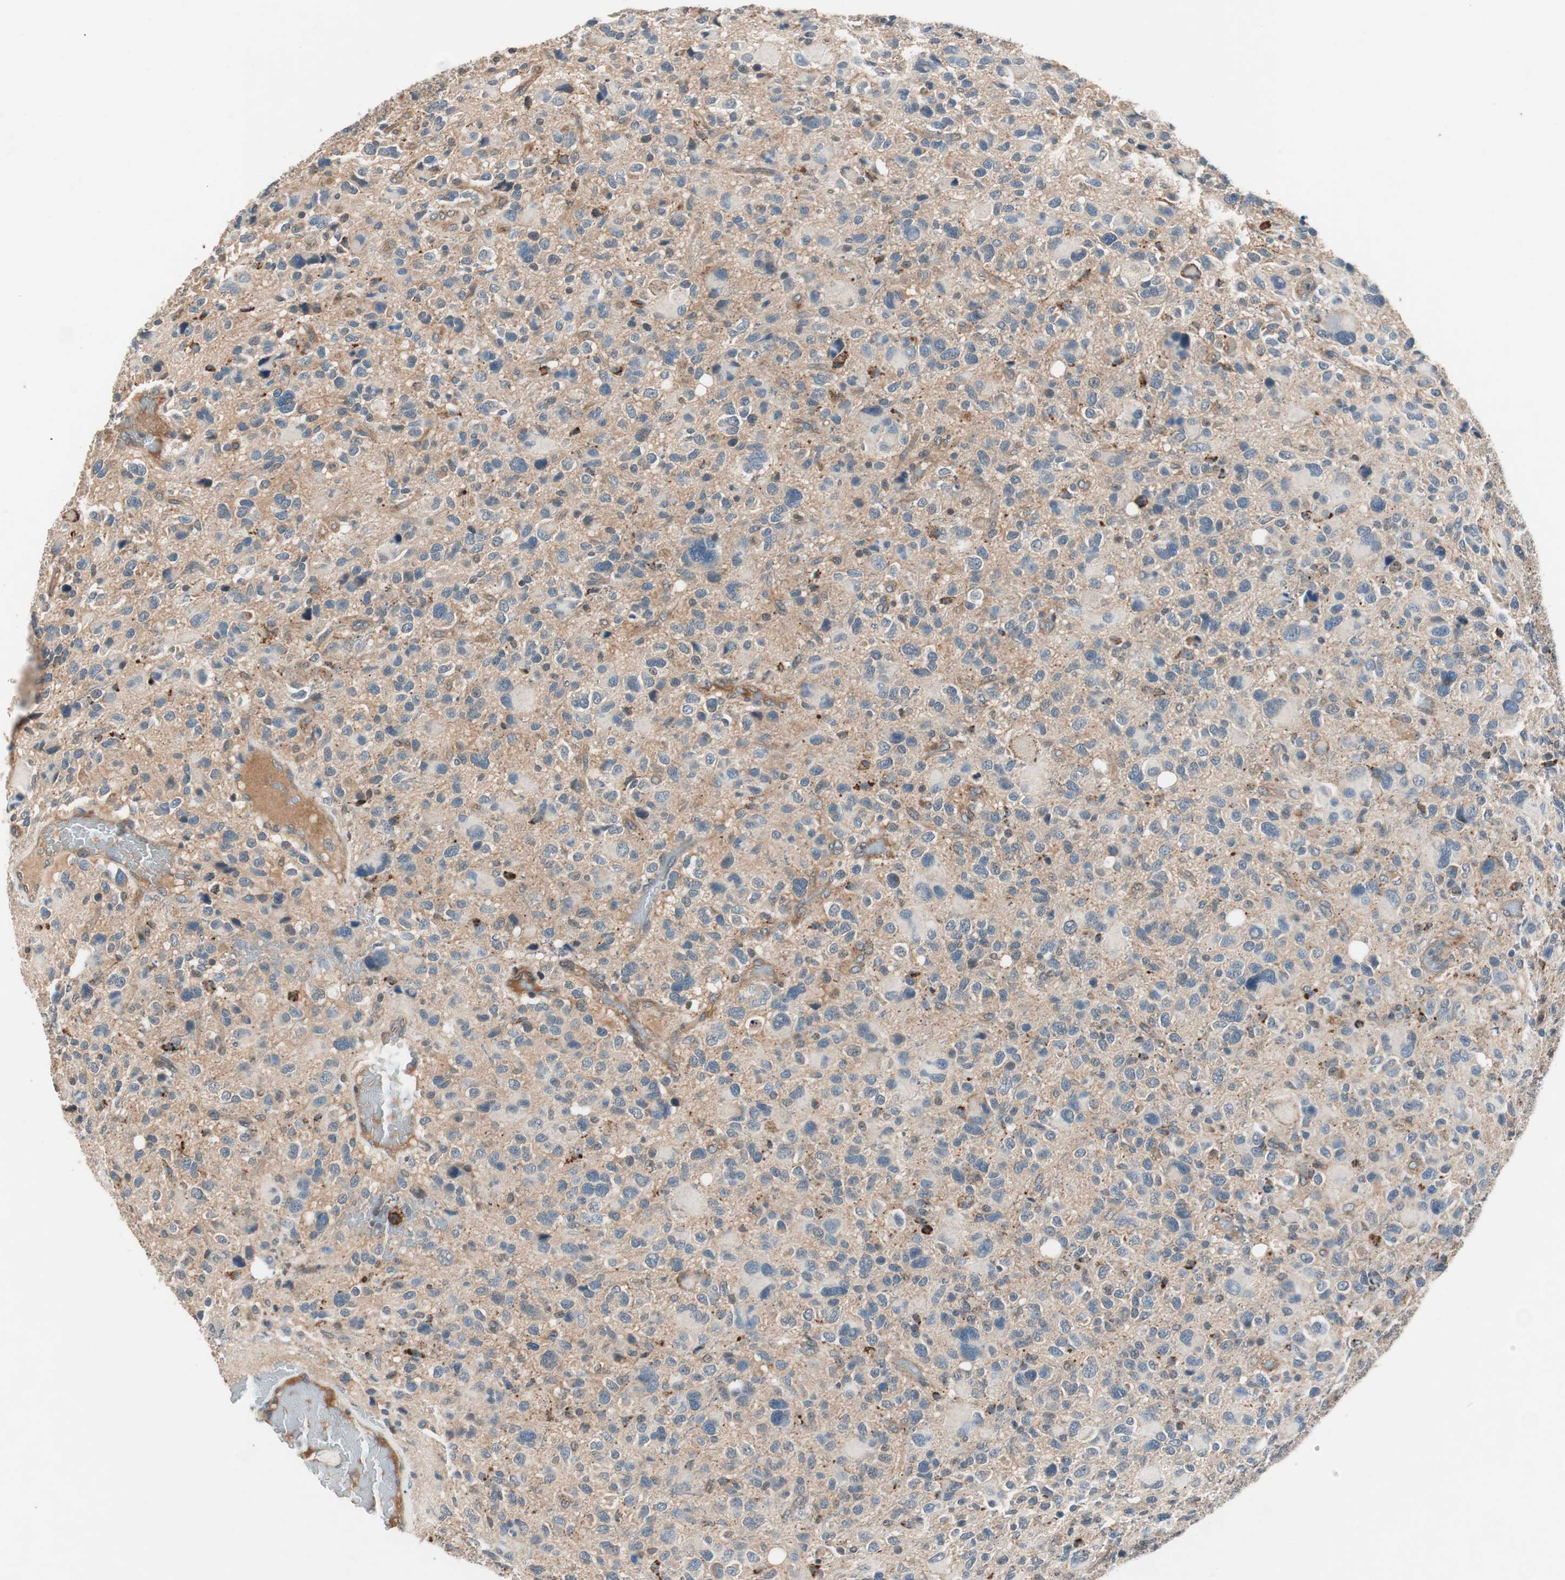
{"staining": {"intensity": "negative", "quantity": "none", "location": "none"}, "tissue": "glioma", "cell_type": "Tumor cells", "image_type": "cancer", "snomed": [{"axis": "morphology", "description": "Glioma, malignant, High grade"}, {"axis": "topography", "description": "Brain"}], "caption": "A high-resolution image shows immunohistochemistry (IHC) staining of glioma, which reveals no significant positivity in tumor cells.", "gene": "HPN", "patient": {"sex": "male", "age": 48}}